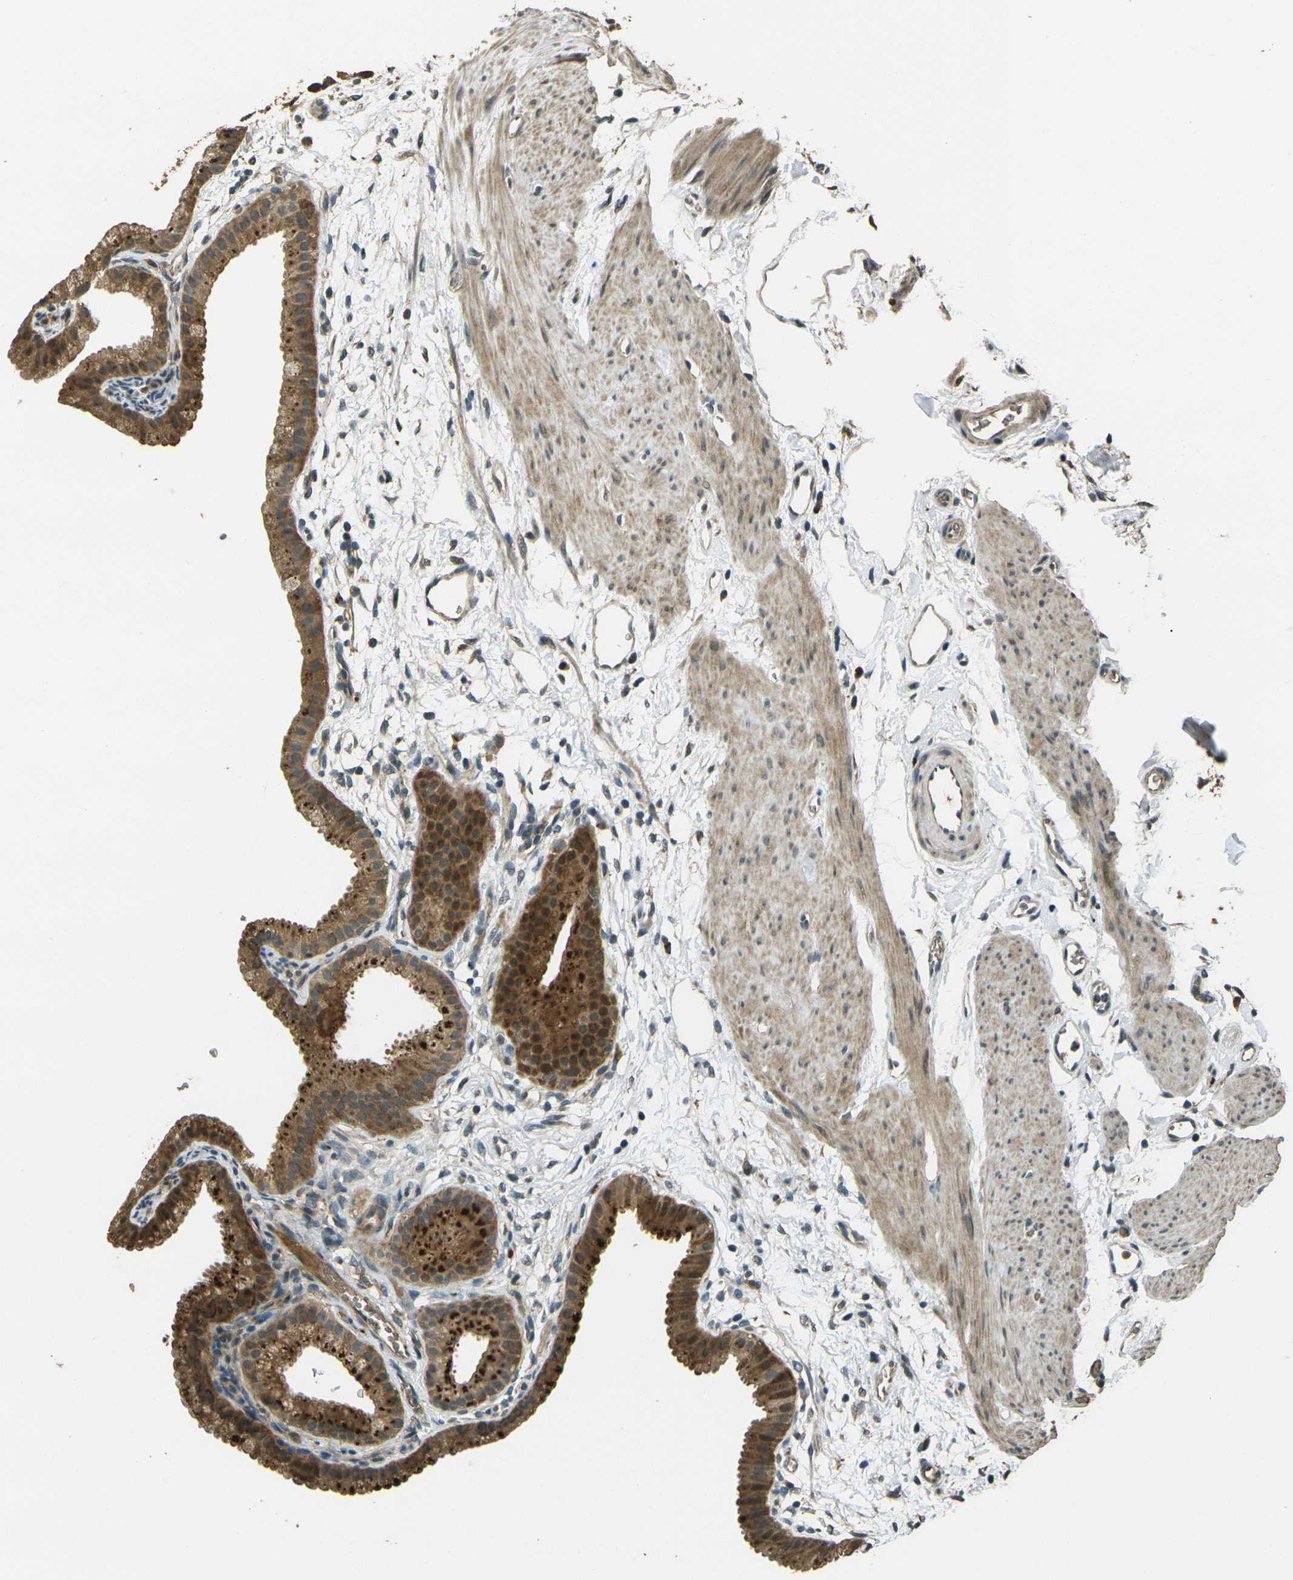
{"staining": {"intensity": "strong", "quantity": ">75%", "location": "cytoplasmic/membranous"}, "tissue": "gallbladder", "cell_type": "Glandular cells", "image_type": "normal", "snomed": [{"axis": "morphology", "description": "Normal tissue, NOS"}, {"axis": "topography", "description": "Gallbladder"}], "caption": "Protein expression analysis of benign human gallbladder reveals strong cytoplasmic/membranous staining in about >75% of glandular cells. (DAB IHC, brown staining for protein, blue staining for nuclei).", "gene": "TOR1A", "patient": {"sex": "female", "age": 64}}